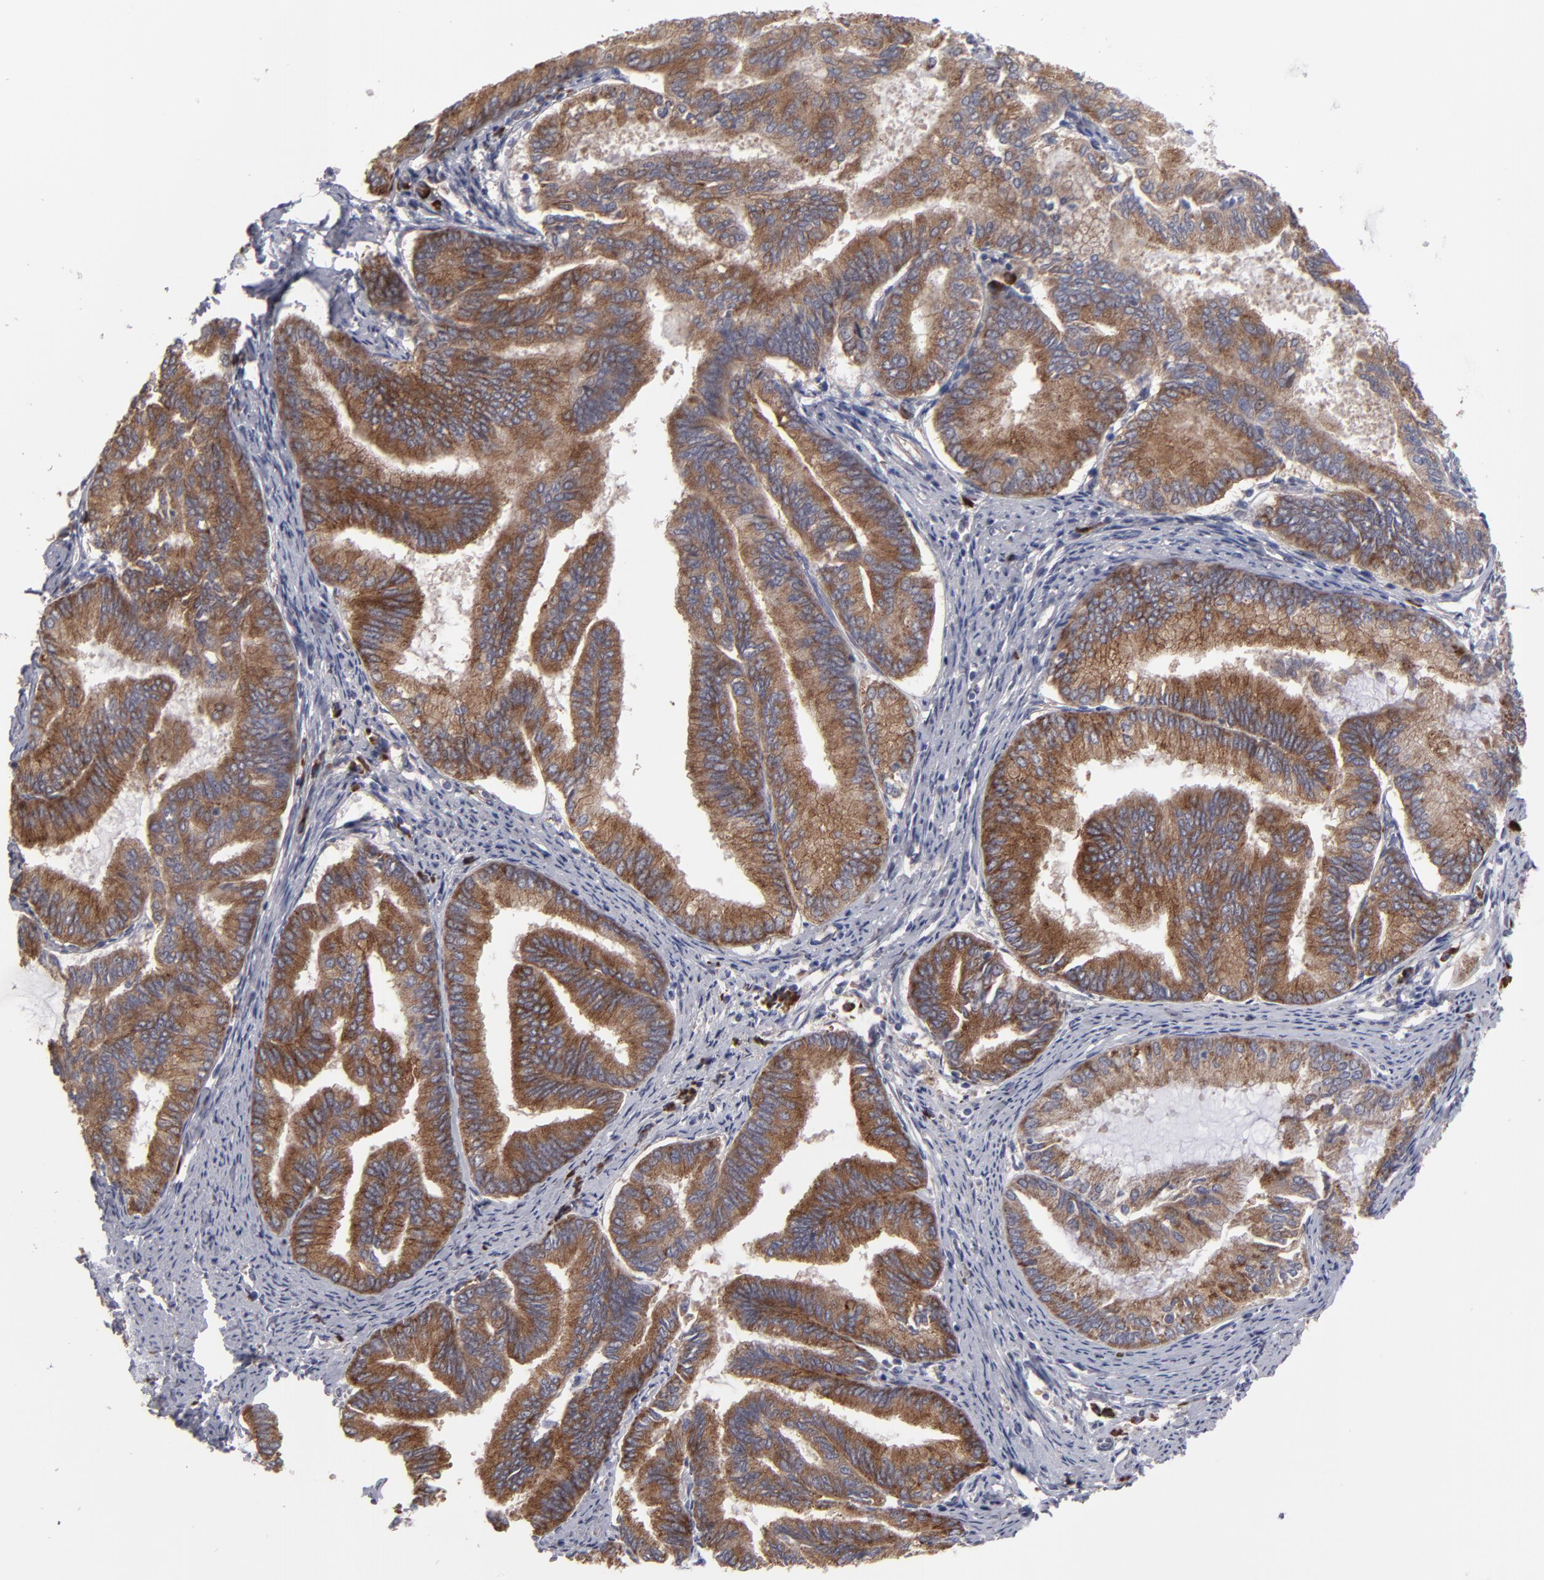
{"staining": {"intensity": "moderate", "quantity": ">75%", "location": "cytoplasmic/membranous"}, "tissue": "endometrial cancer", "cell_type": "Tumor cells", "image_type": "cancer", "snomed": [{"axis": "morphology", "description": "Adenocarcinoma, NOS"}, {"axis": "topography", "description": "Endometrium"}], "caption": "High-magnification brightfield microscopy of endometrial cancer (adenocarcinoma) stained with DAB (3,3'-diaminobenzidine) (brown) and counterstained with hematoxylin (blue). tumor cells exhibit moderate cytoplasmic/membranous positivity is appreciated in approximately>75% of cells.", "gene": "SND1", "patient": {"sex": "female", "age": 86}}